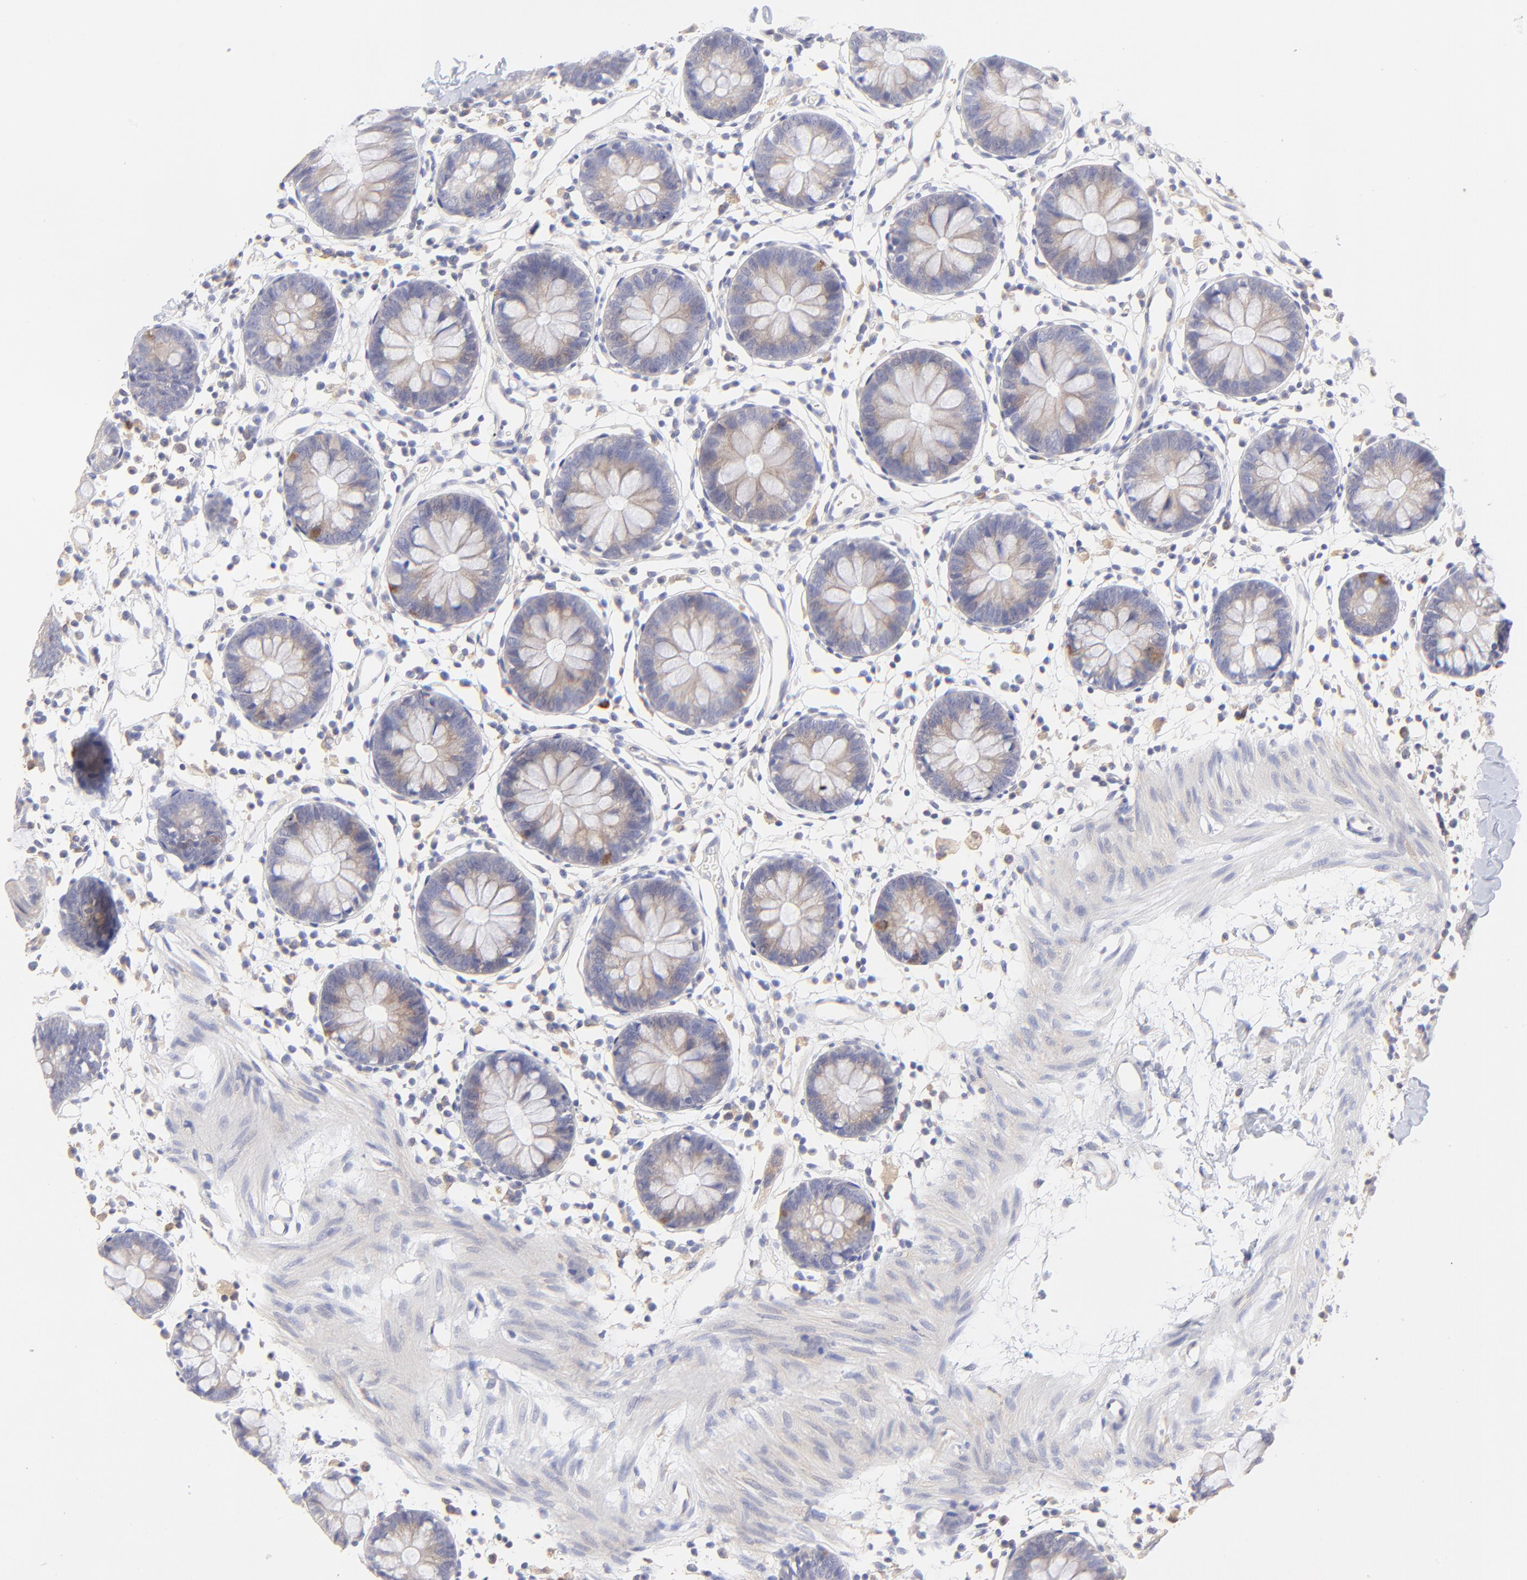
{"staining": {"intensity": "negative", "quantity": "none", "location": "none"}, "tissue": "colon", "cell_type": "Endothelial cells", "image_type": "normal", "snomed": [{"axis": "morphology", "description": "Normal tissue, NOS"}, {"axis": "topography", "description": "Colon"}], "caption": "The image exhibits no significant expression in endothelial cells of colon.", "gene": "LHFPL1", "patient": {"sex": "male", "age": 14}}